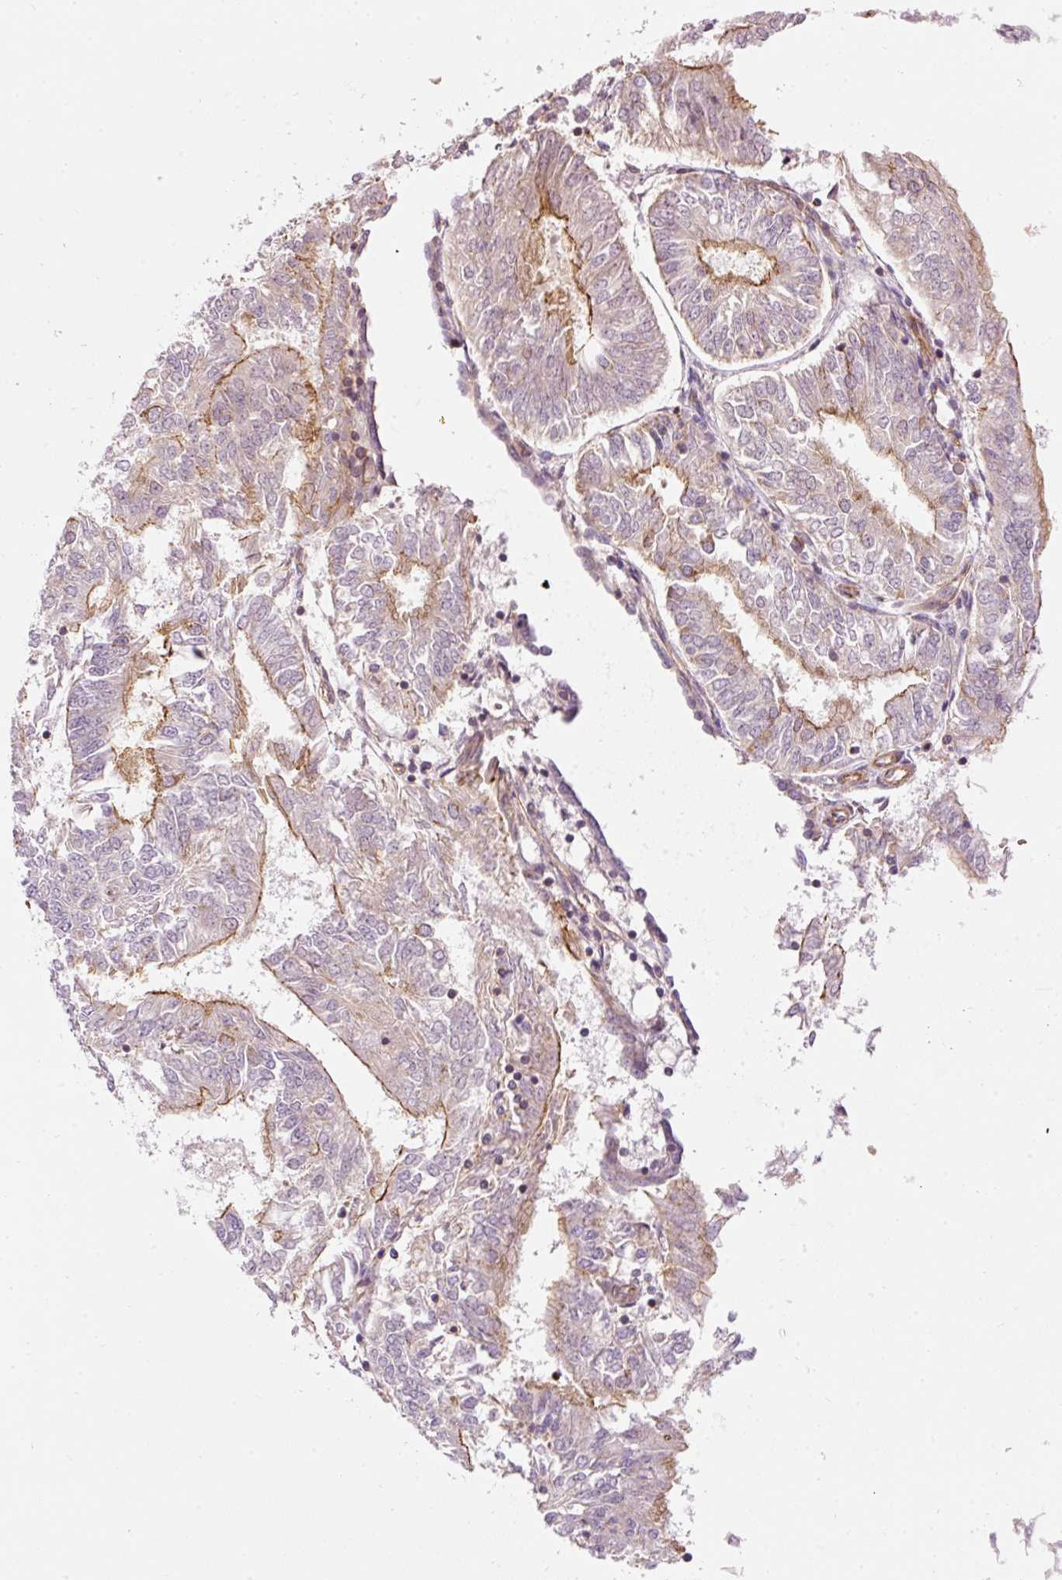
{"staining": {"intensity": "moderate", "quantity": ">75%", "location": "cytoplasmic/membranous"}, "tissue": "endometrial cancer", "cell_type": "Tumor cells", "image_type": "cancer", "snomed": [{"axis": "morphology", "description": "Adenocarcinoma, NOS"}, {"axis": "topography", "description": "Endometrium"}], "caption": "Protein staining exhibits moderate cytoplasmic/membranous staining in about >75% of tumor cells in endometrial adenocarcinoma.", "gene": "ADCY4", "patient": {"sex": "female", "age": 58}}